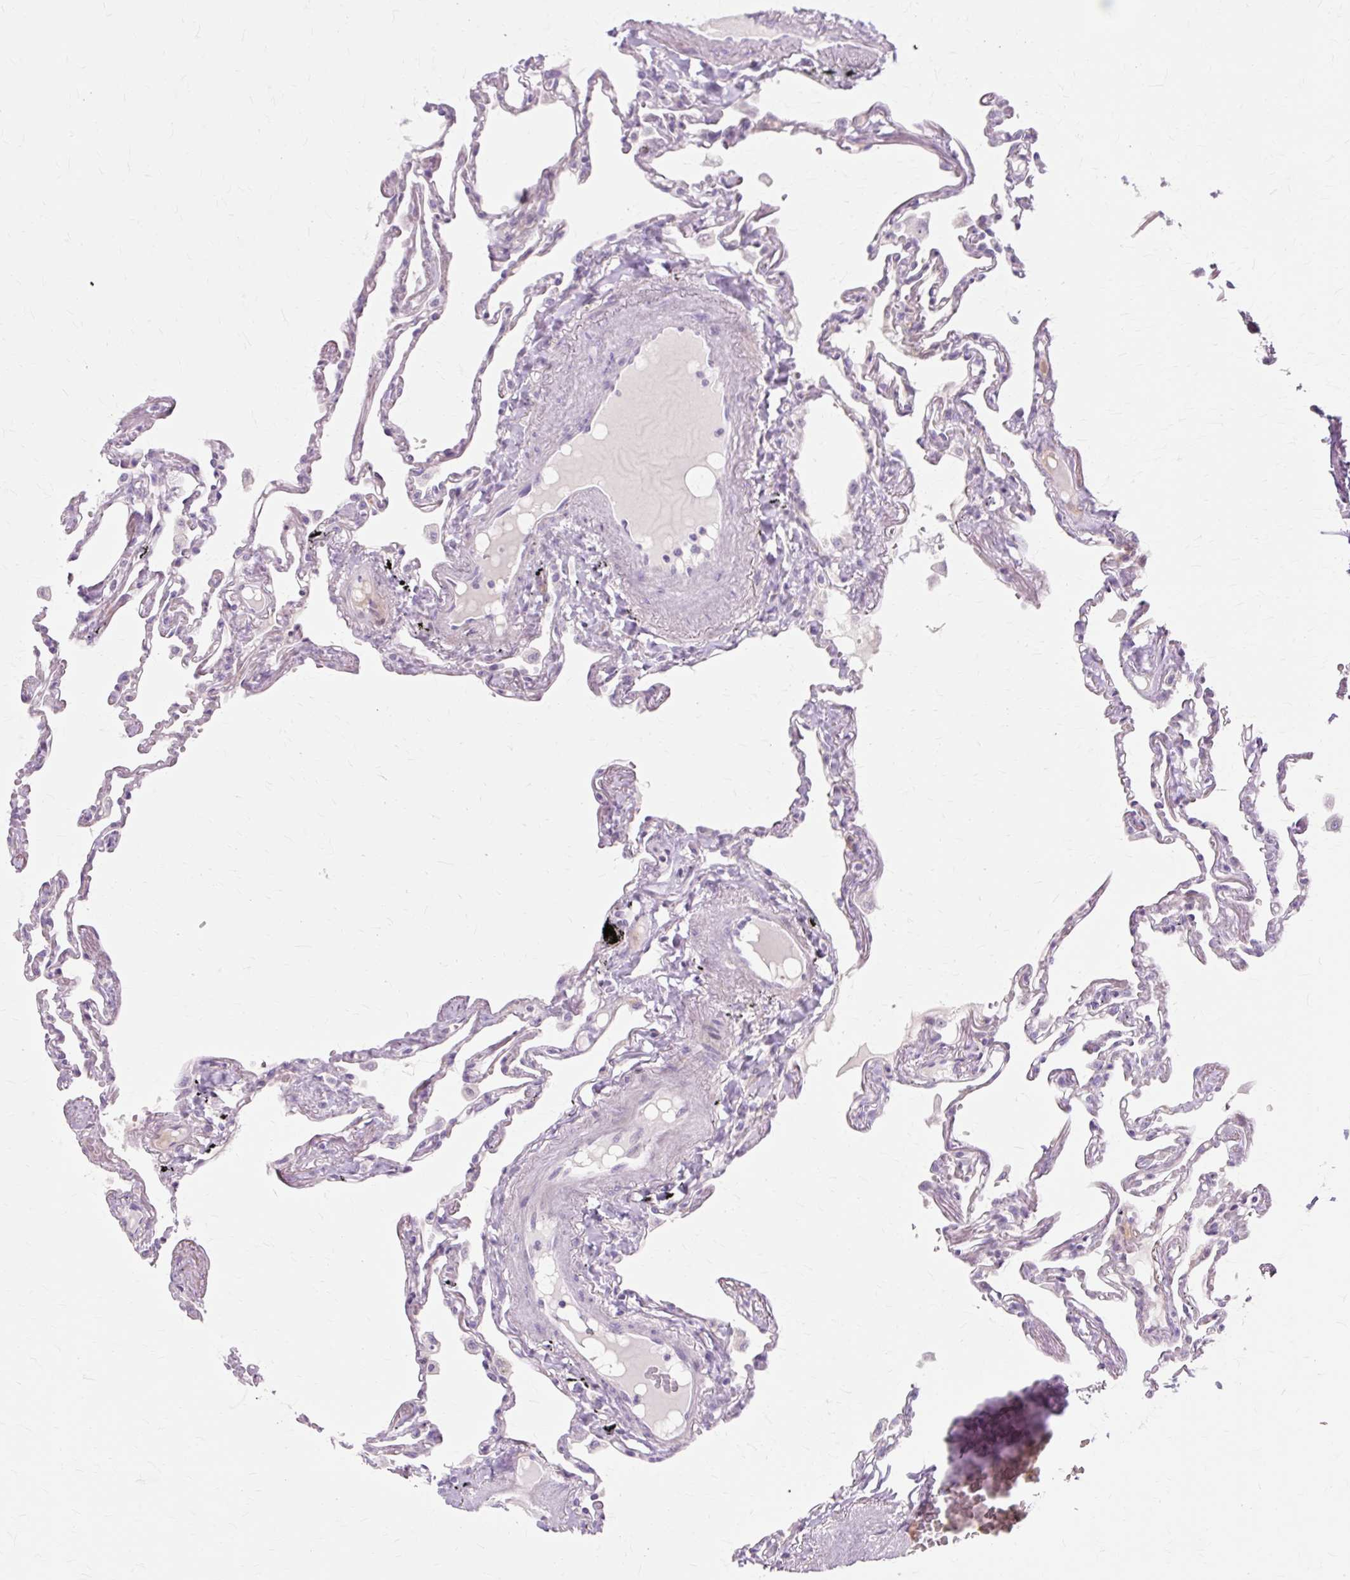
{"staining": {"intensity": "weak", "quantity": "<25%", "location": "cytoplasmic/membranous"}, "tissue": "lung", "cell_type": "Alveolar cells", "image_type": "normal", "snomed": [{"axis": "morphology", "description": "Normal tissue, NOS"}, {"axis": "topography", "description": "Lung"}], "caption": "This is a photomicrograph of immunohistochemistry staining of benign lung, which shows no expression in alveolar cells. The staining is performed using DAB (3,3'-diaminobenzidine) brown chromogen with nuclei counter-stained in using hematoxylin.", "gene": "IRX2", "patient": {"sex": "female", "age": 67}}